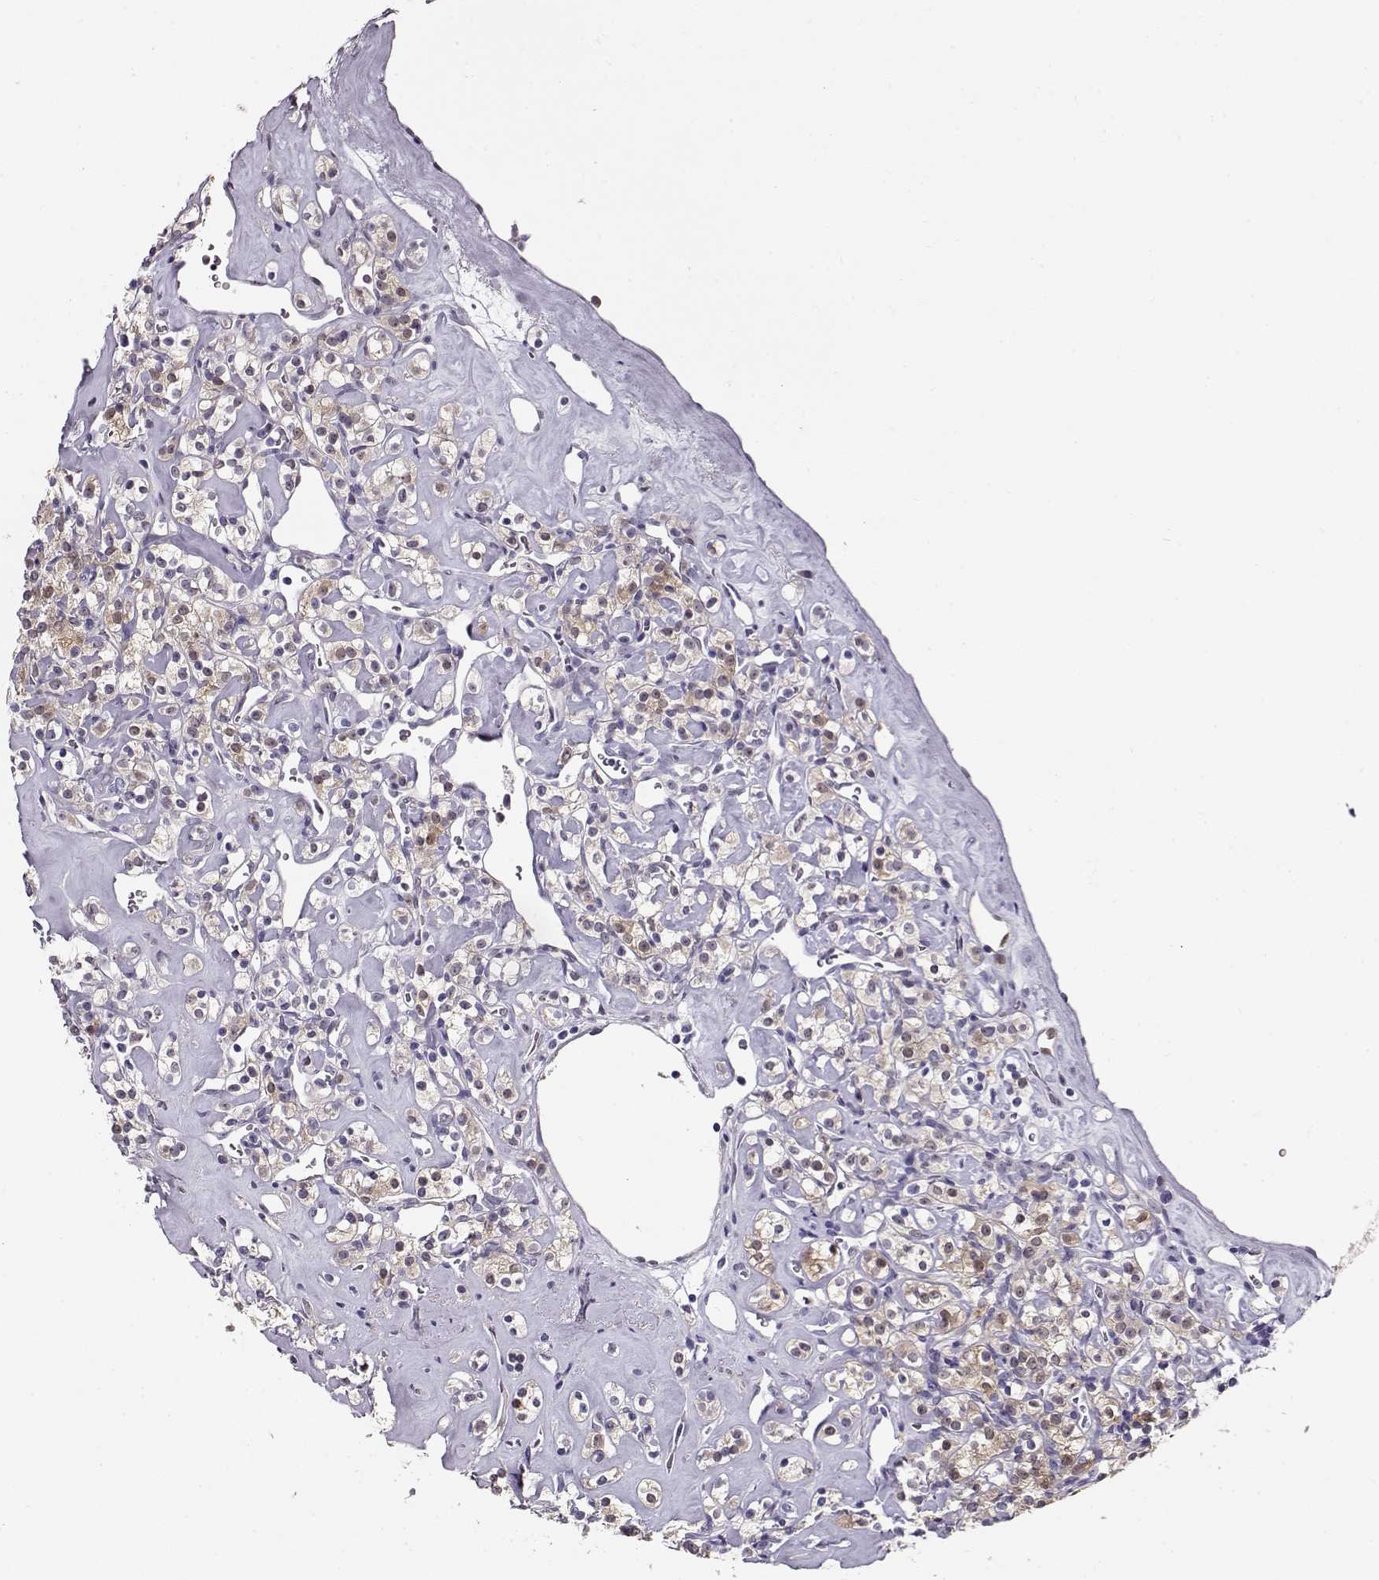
{"staining": {"intensity": "weak", "quantity": ">75%", "location": "cytoplasmic/membranous,nuclear"}, "tissue": "renal cancer", "cell_type": "Tumor cells", "image_type": "cancer", "snomed": [{"axis": "morphology", "description": "Adenocarcinoma, NOS"}, {"axis": "topography", "description": "Kidney"}], "caption": "Tumor cells exhibit low levels of weak cytoplasmic/membranous and nuclear positivity in approximately >75% of cells in human renal cancer.", "gene": "CCR8", "patient": {"sex": "male", "age": 77}}